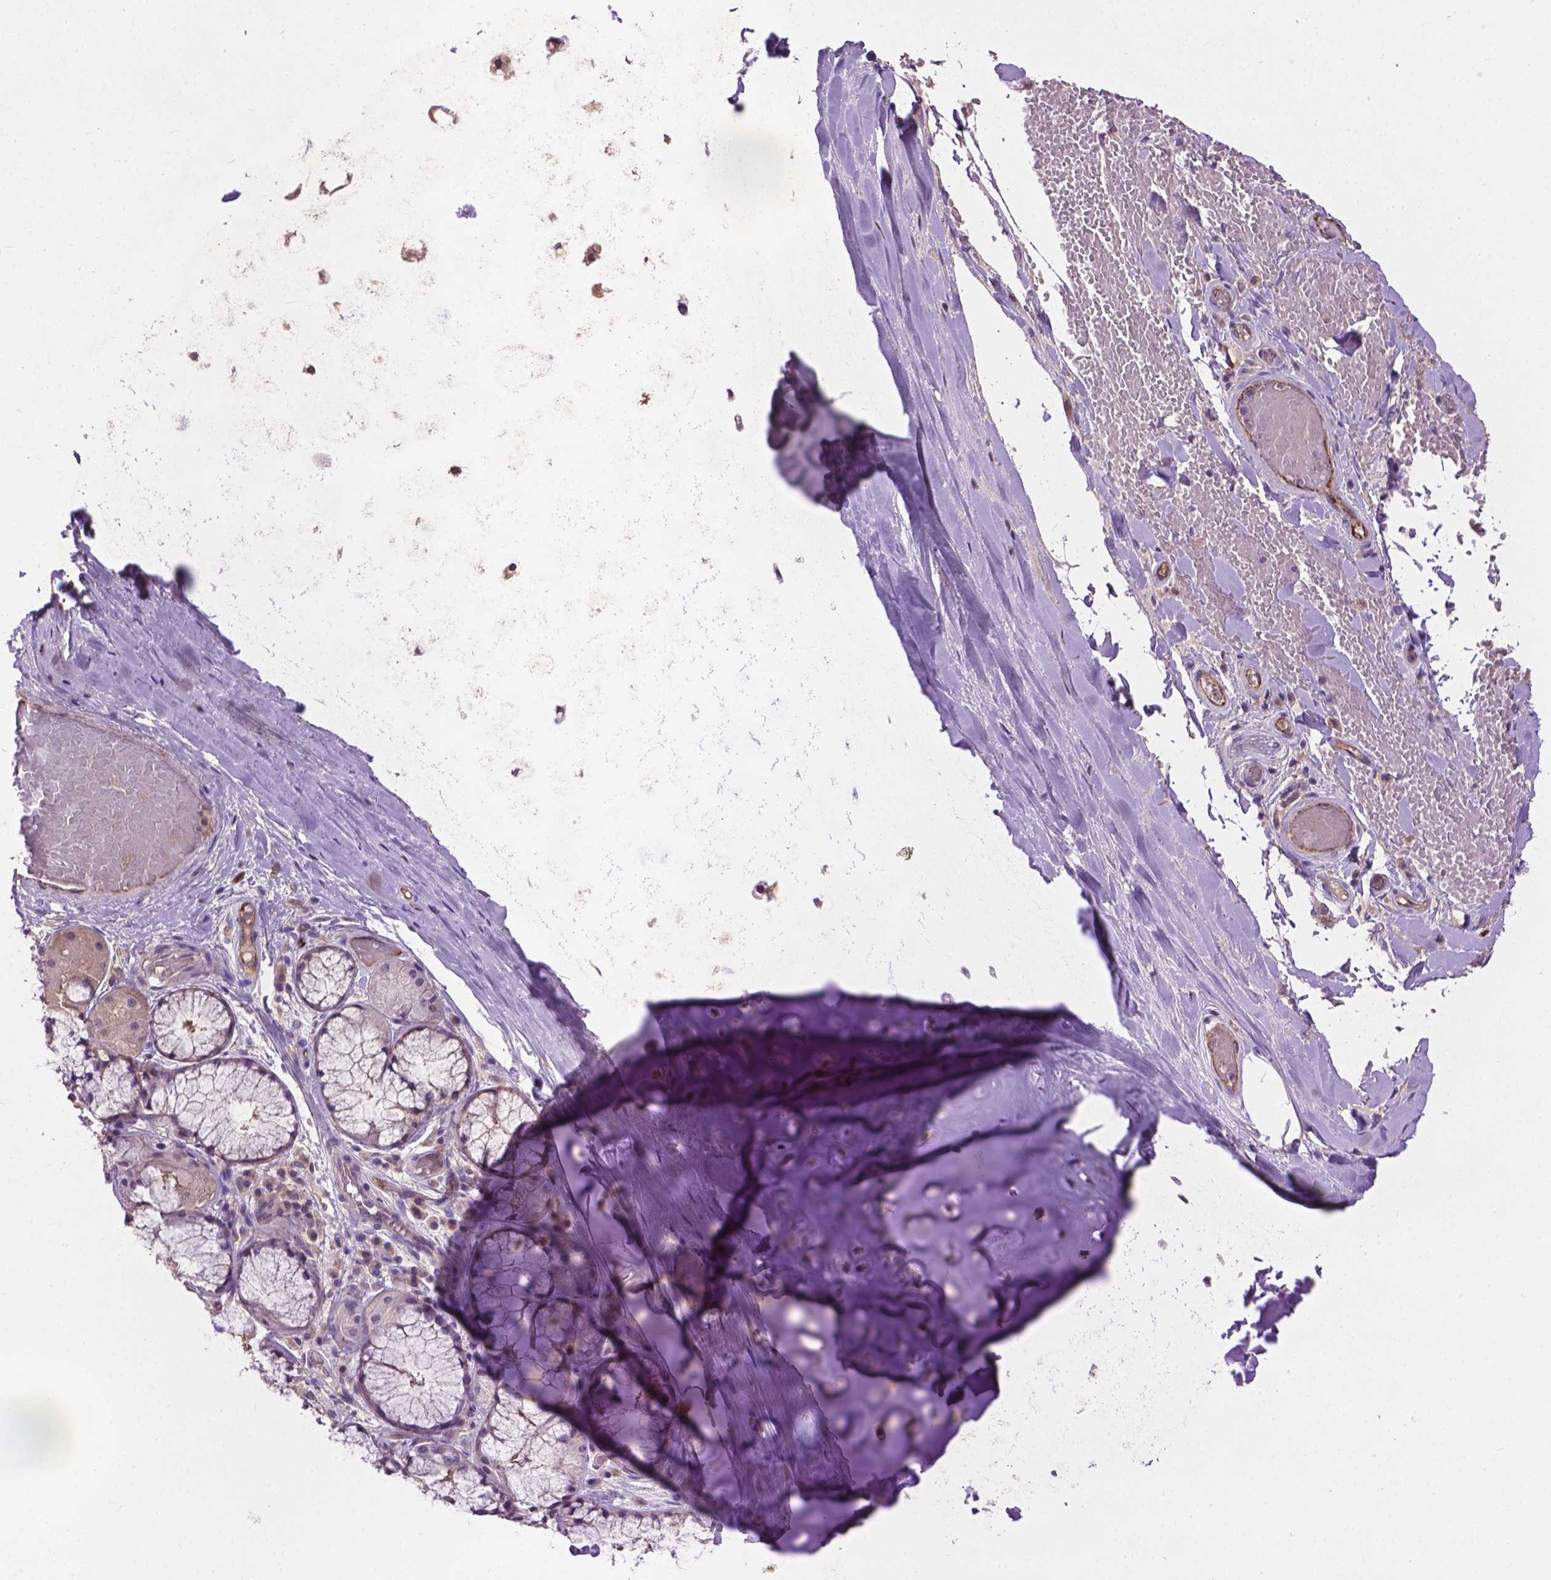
{"staining": {"intensity": "negative", "quantity": "none", "location": "none"}, "tissue": "adipose tissue", "cell_type": "Adipocytes", "image_type": "normal", "snomed": [{"axis": "morphology", "description": "Normal tissue, NOS"}, {"axis": "topography", "description": "Cartilage tissue"}, {"axis": "topography", "description": "Bronchus"}], "caption": "Immunohistochemistry (IHC) photomicrograph of benign adipose tissue: adipose tissue stained with DAB demonstrates no significant protein expression in adipocytes. (Immunohistochemistry (IHC), brightfield microscopy, high magnification).", "gene": "ZNF337", "patient": {"sex": "male", "age": 64}}